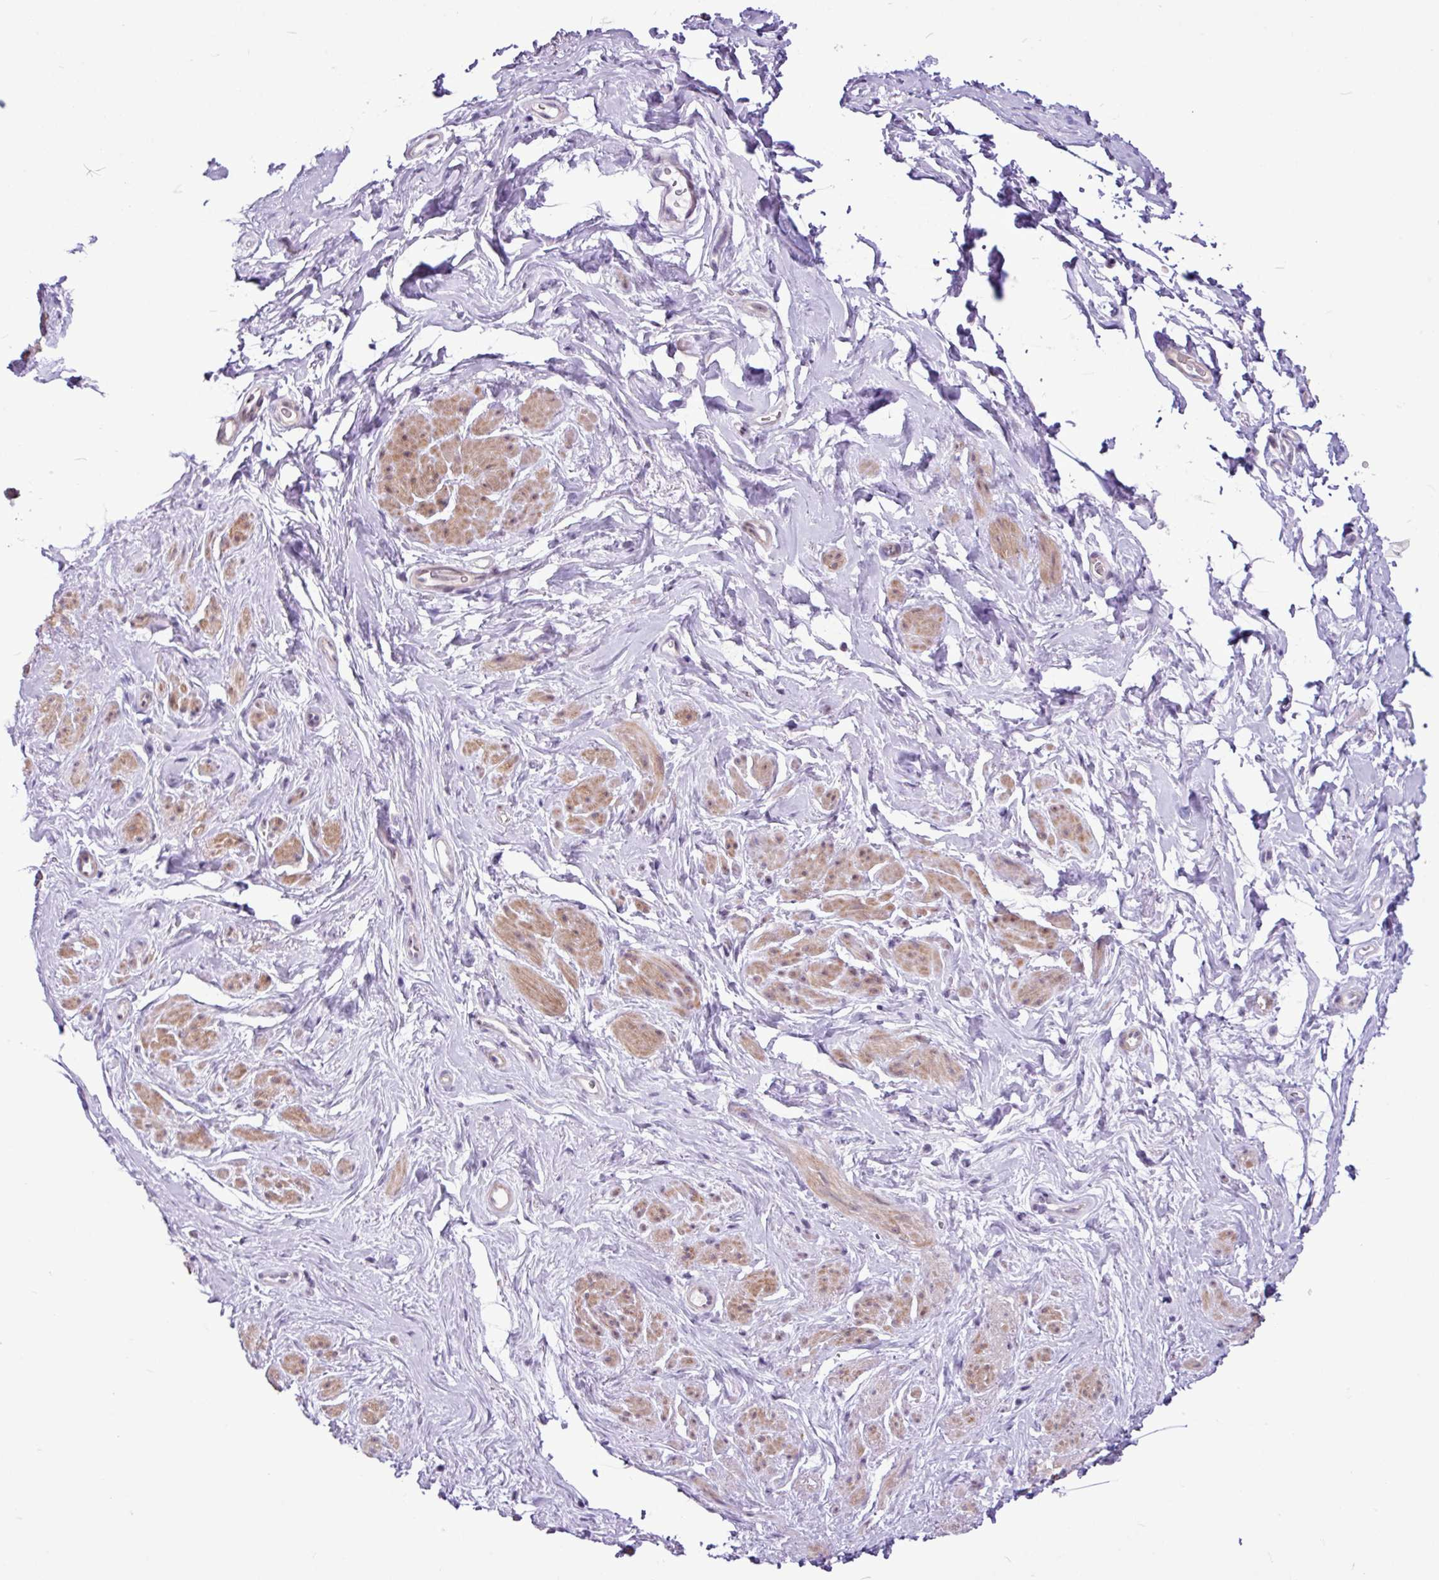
{"staining": {"intensity": "moderate", "quantity": "25%-75%", "location": "cytoplasmic/membranous,nuclear"}, "tissue": "smooth muscle", "cell_type": "Smooth muscle cells", "image_type": "normal", "snomed": [{"axis": "morphology", "description": "Normal tissue, NOS"}, {"axis": "topography", "description": "Smooth muscle"}, {"axis": "topography", "description": "Peripheral nerve tissue"}], "caption": "Smooth muscle cells display medium levels of moderate cytoplasmic/membranous,nuclear staining in approximately 25%-75% of cells in normal human smooth muscle.", "gene": "UTP18", "patient": {"sex": "male", "age": 69}}